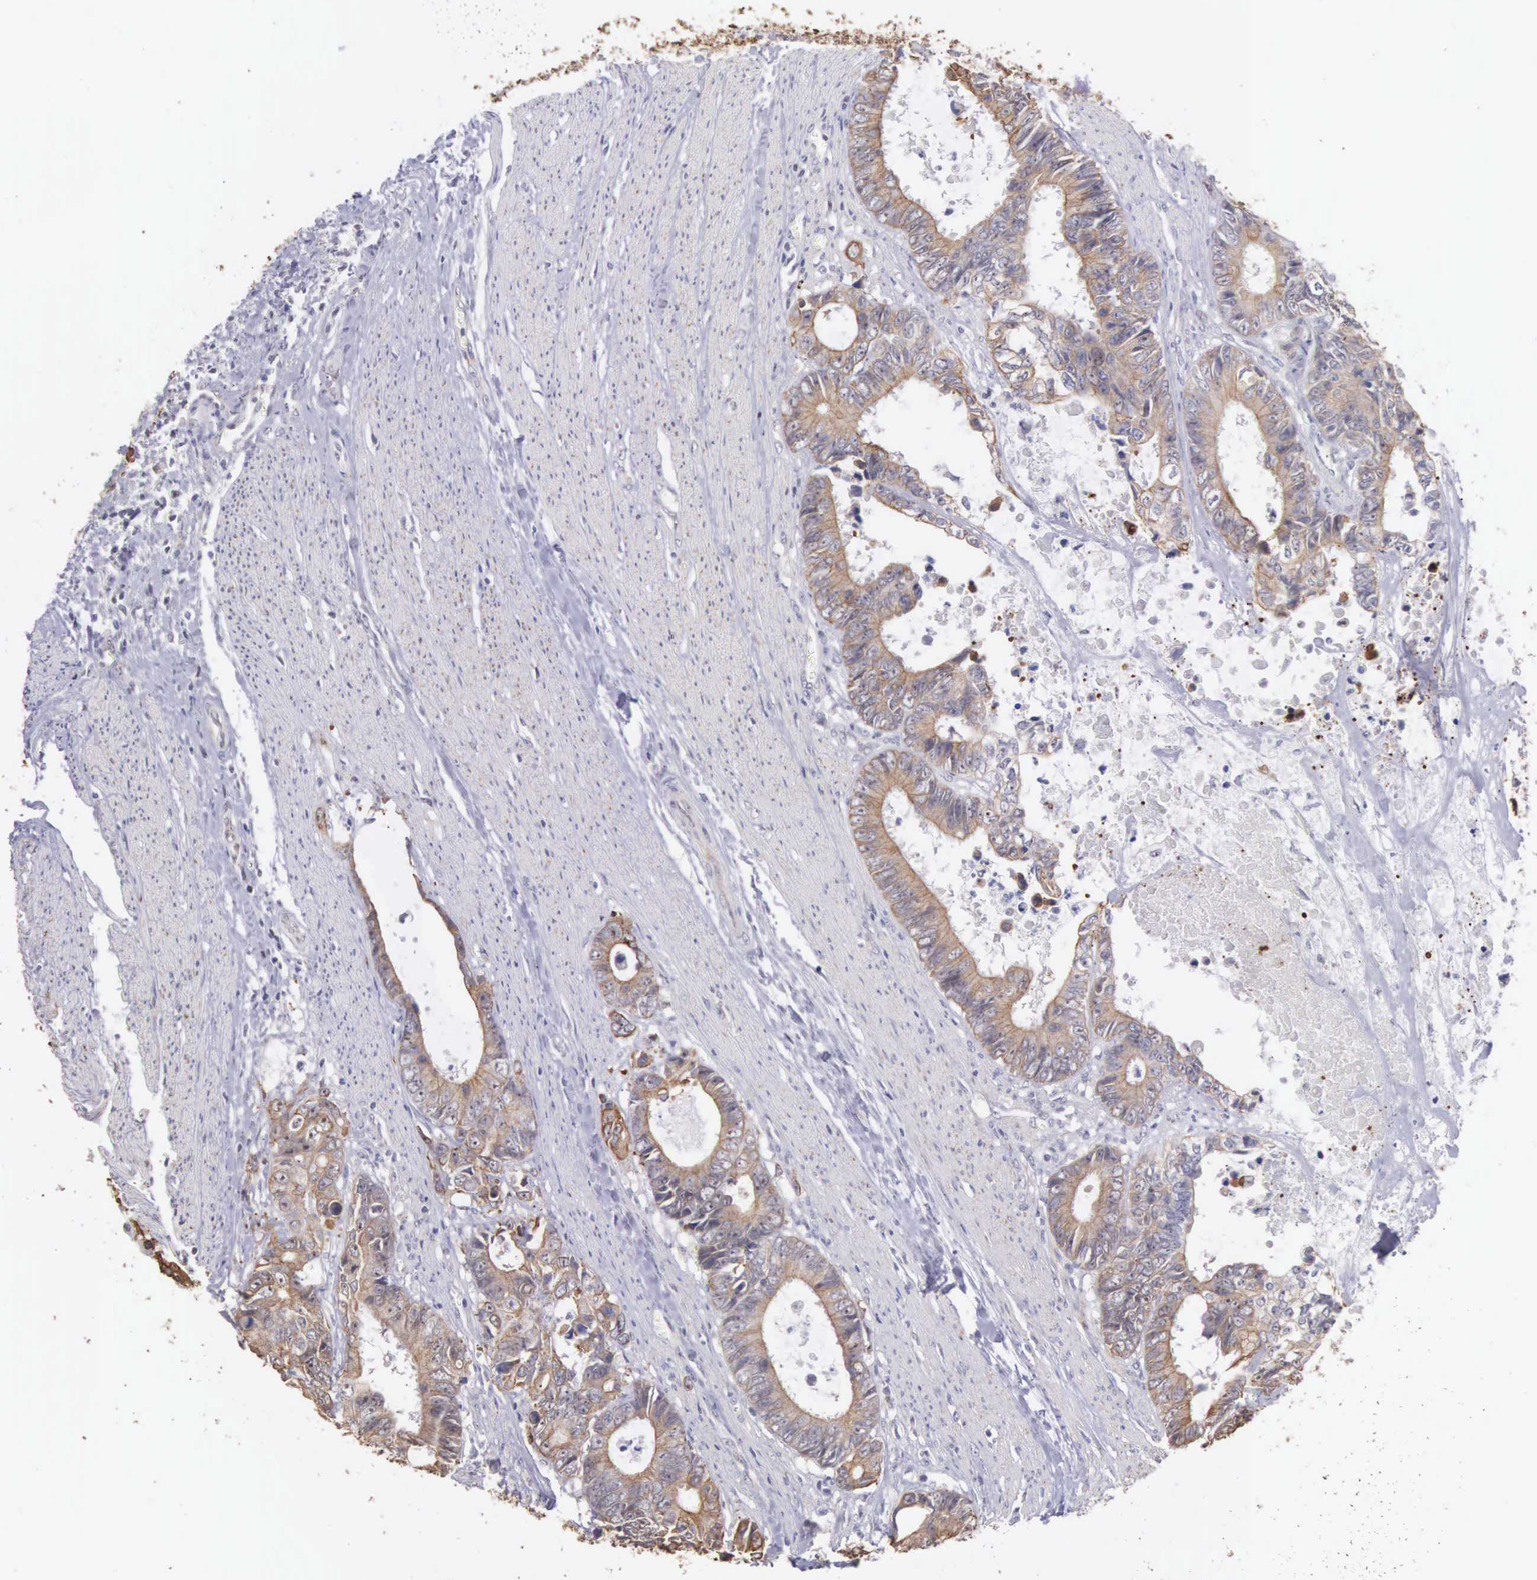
{"staining": {"intensity": "moderate", "quantity": ">75%", "location": "cytoplasmic/membranous"}, "tissue": "colorectal cancer", "cell_type": "Tumor cells", "image_type": "cancer", "snomed": [{"axis": "morphology", "description": "Adenocarcinoma, NOS"}, {"axis": "topography", "description": "Rectum"}], "caption": "Protein analysis of colorectal cancer (adenocarcinoma) tissue demonstrates moderate cytoplasmic/membranous expression in approximately >75% of tumor cells.", "gene": "PIR", "patient": {"sex": "female", "age": 98}}